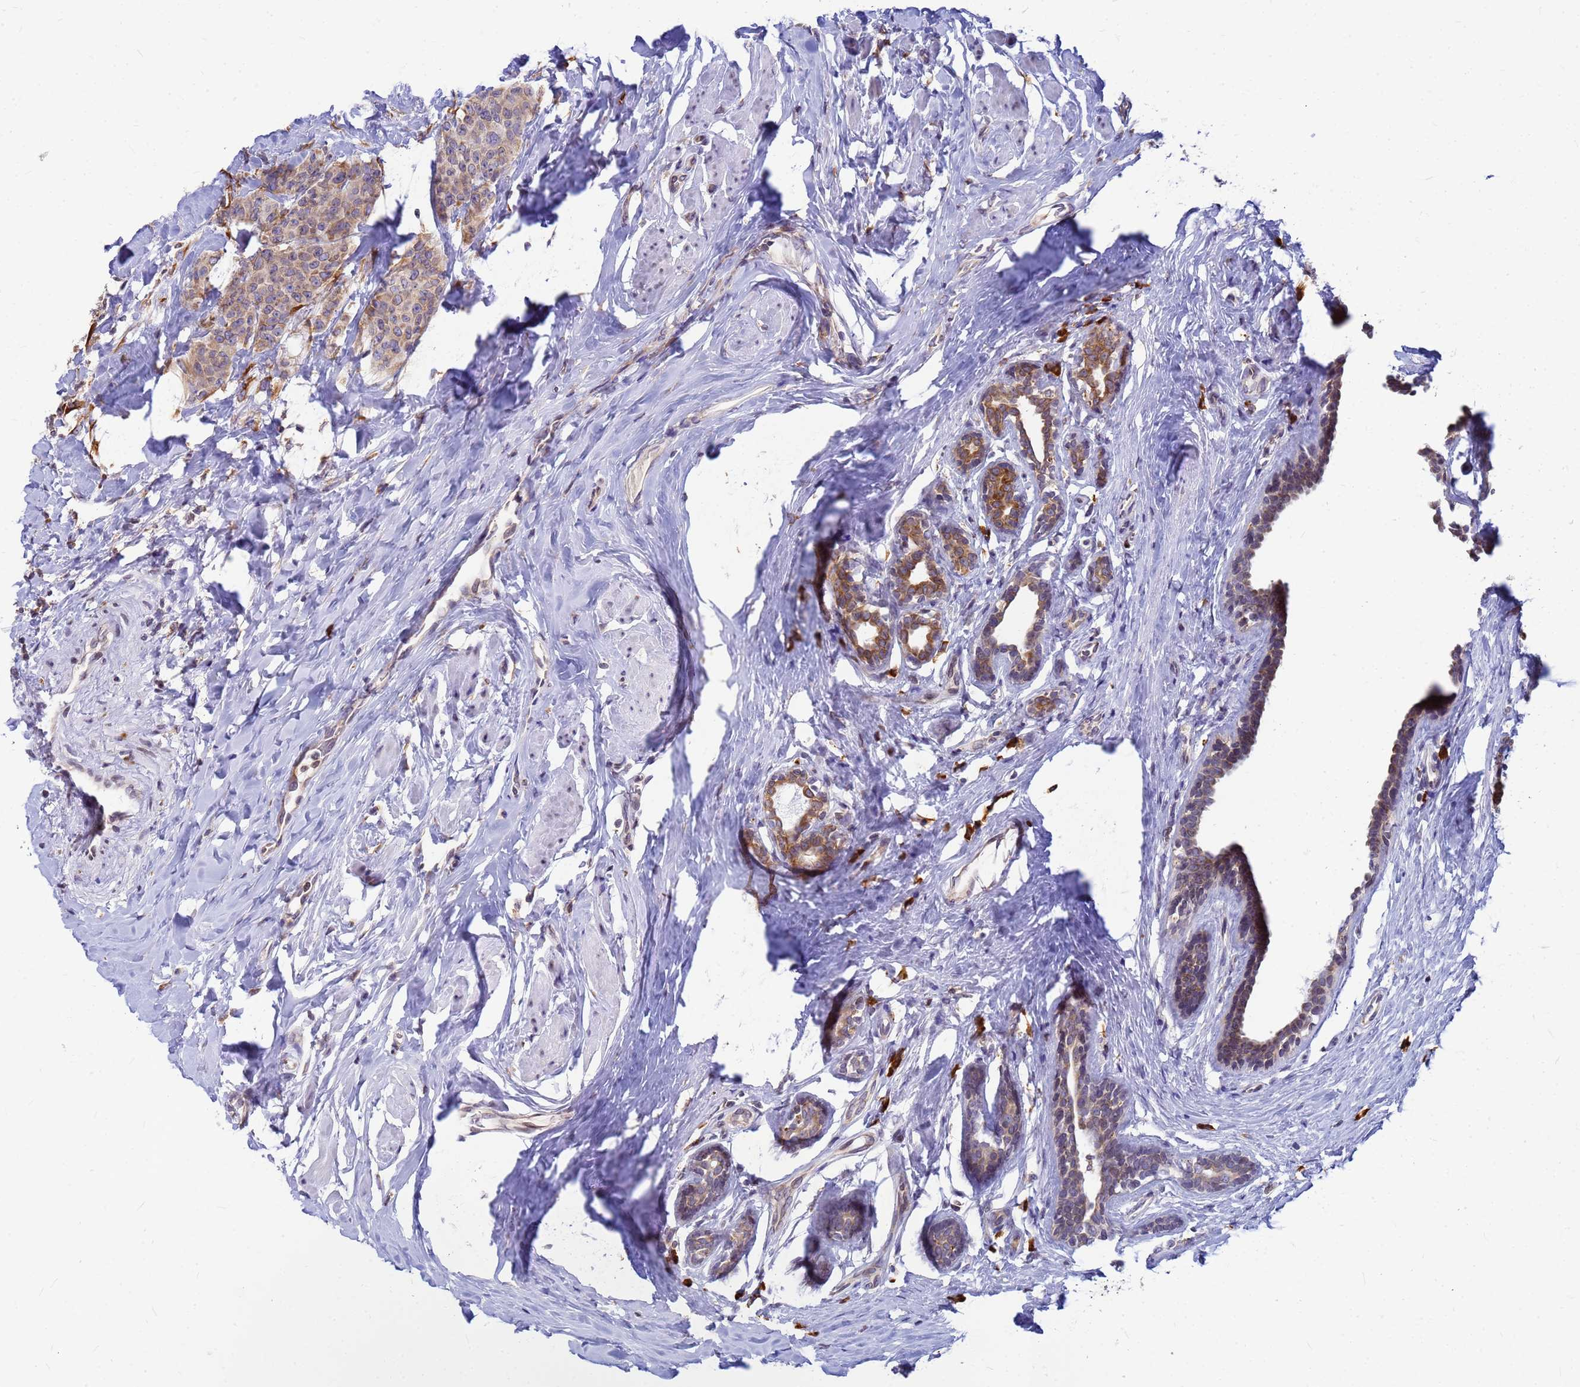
{"staining": {"intensity": "weak", "quantity": ">75%", "location": "cytoplasmic/membranous"}, "tissue": "breast cancer", "cell_type": "Tumor cells", "image_type": "cancer", "snomed": [{"axis": "morphology", "description": "Duct carcinoma"}, {"axis": "topography", "description": "Breast"}], "caption": "Immunohistochemical staining of human breast cancer (infiltrating ductal carcinoma) exhibits weak cytoplasmic/membranous protein positivity in about >75% of tumor cells.", "gene": "SSR4", "patient": {"sex": "female", "age": 40}}